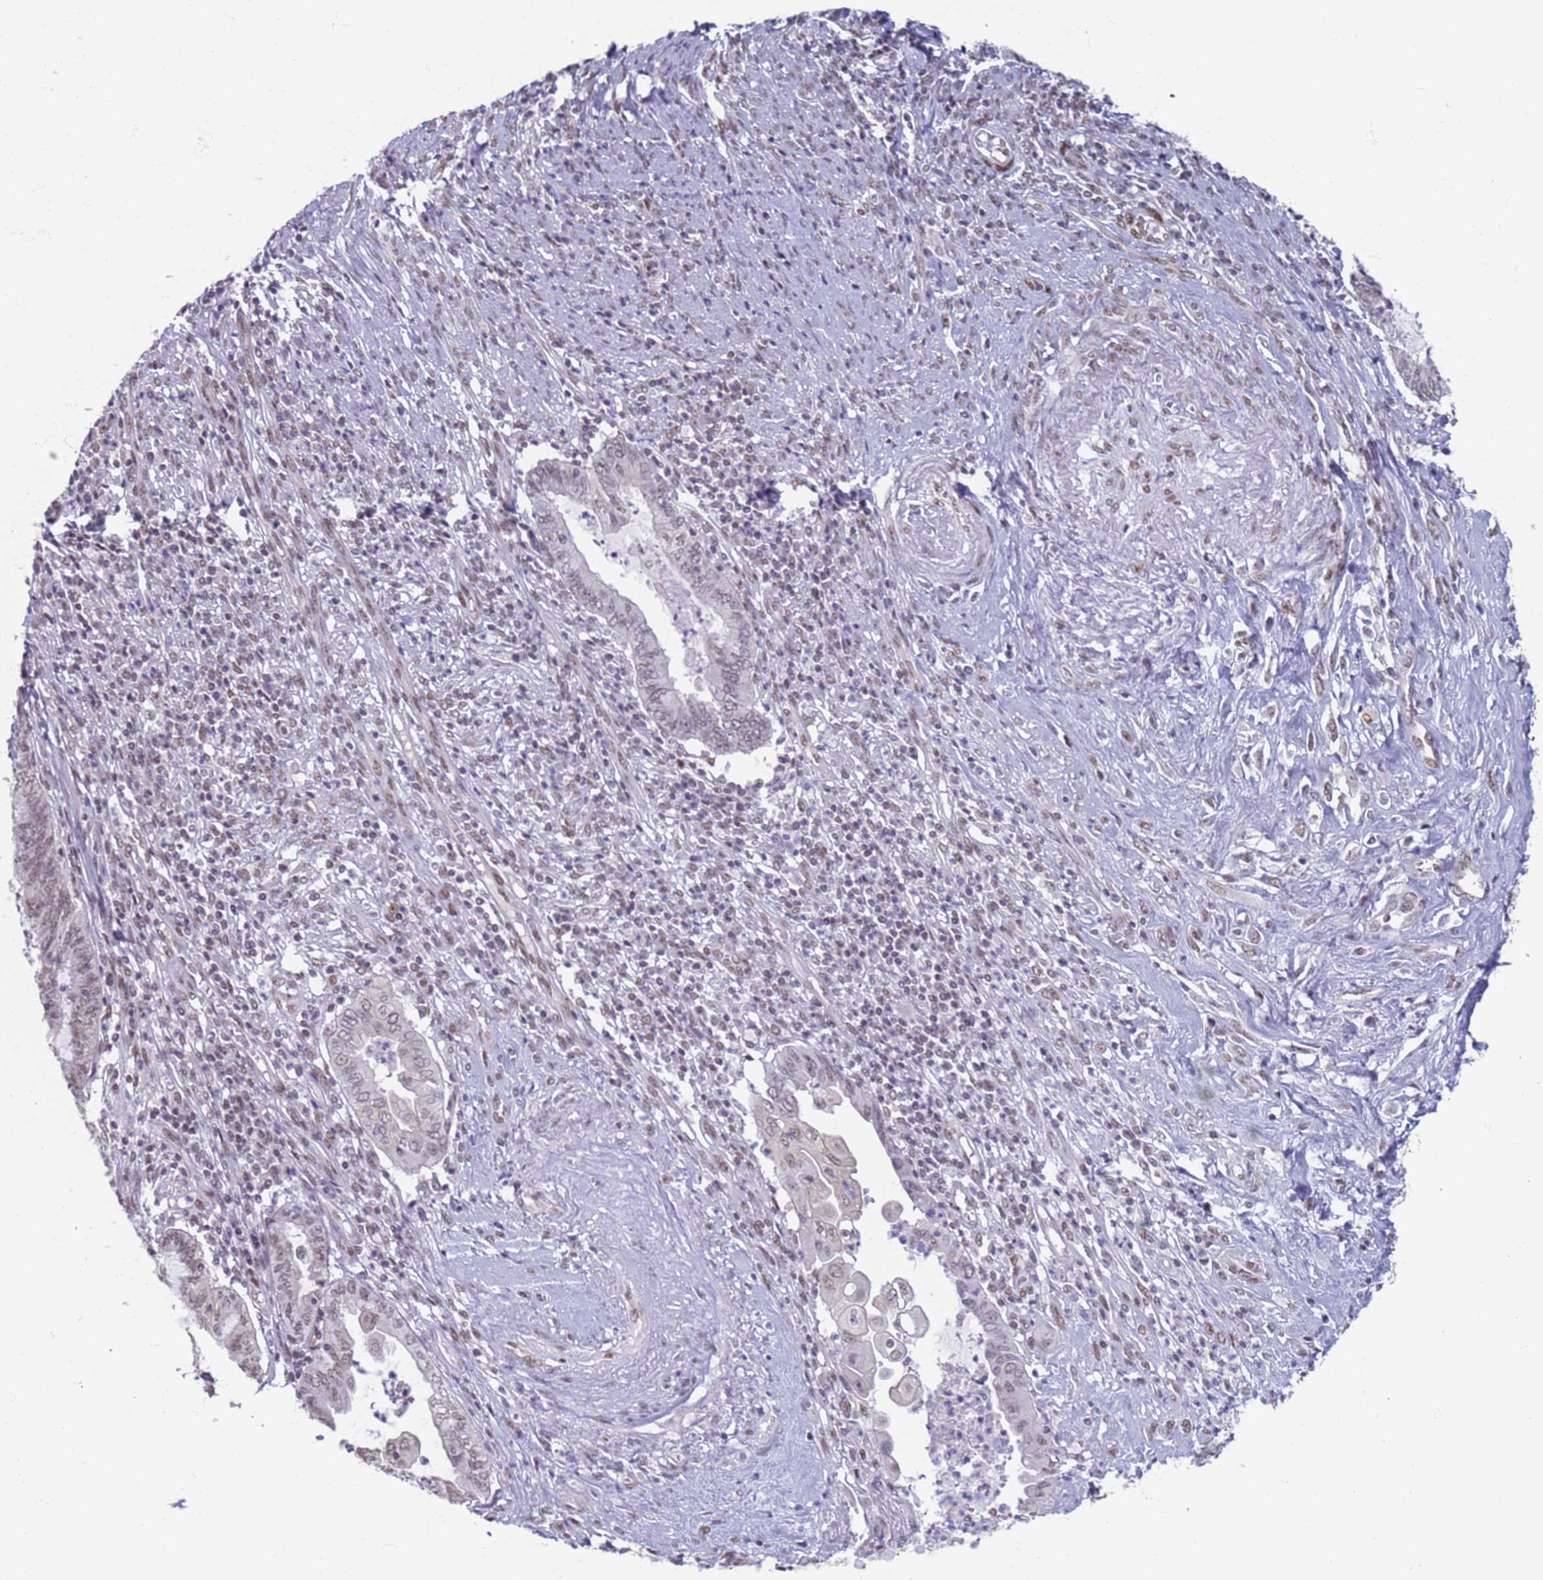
{"staining": {"intensity": "weak", "quantity": "25%-75%", "location": "nuclear"}, "tissue": "endometrial cancer", "cell_type": "Tumor cells", "image_type": "cancer", "snomed": [{"axis": "morphology", "description": "Adenocarcinoma, NOS"}, {"axis": "topography", "description": "Uterus"}, {"axis": "topography", "description": "Endometrium"}], "caption": "A brown stain labels weak nuclear expression of a protein in human endometrial cancer (adenocarcinoma) tumor cells.", "gene": "SAE1", "patient": {"sex": "female", "age": 70}}